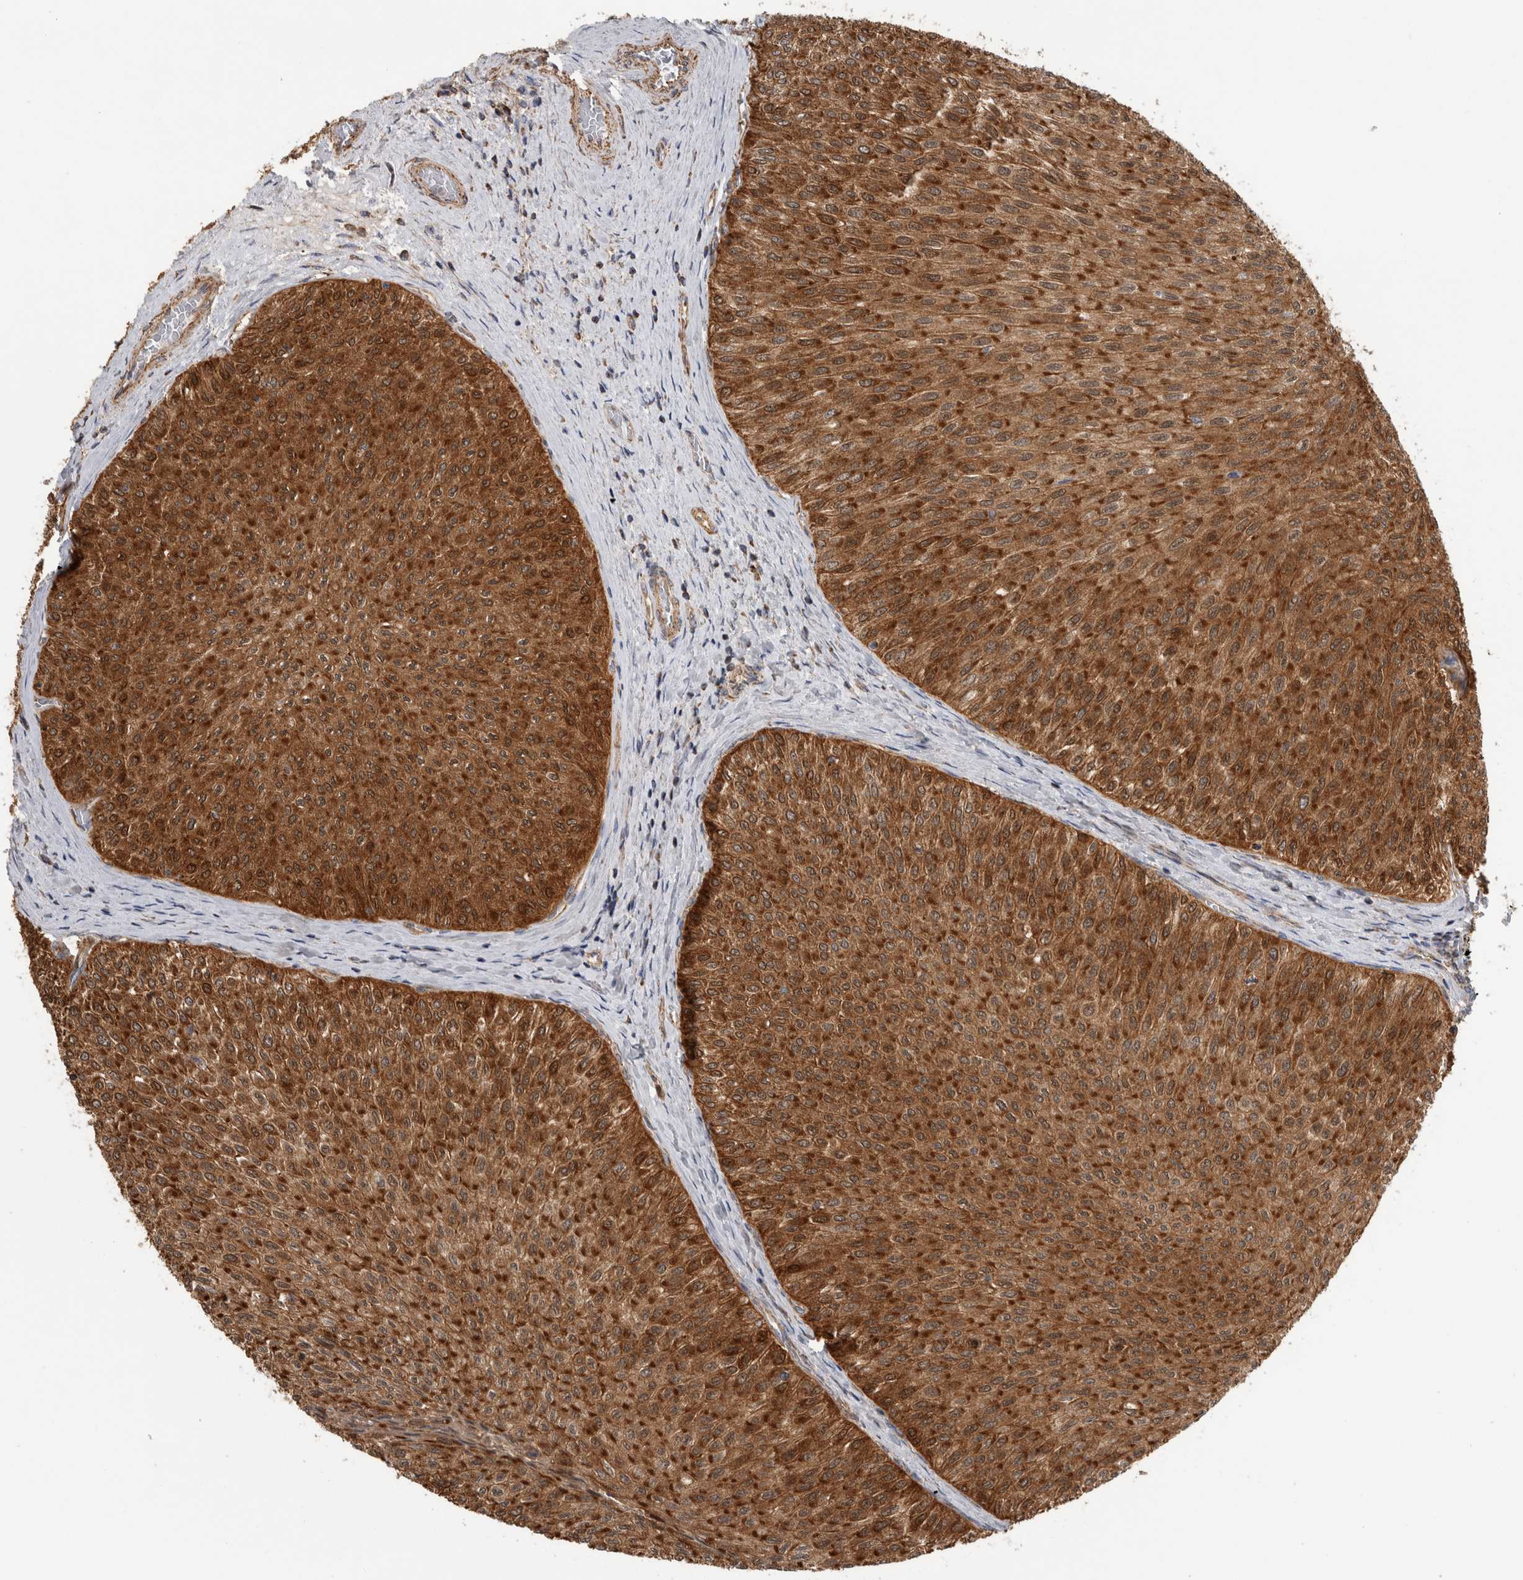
{"staining": {"intensity": "strong", "quantity": ">75%", "location": "cytoplasmic/membranous"}, "tissue": "urothelial cancer", "cell_type": "Tumor cells", "image_type": "cancer", "snomed": [{"axis": "morphology", "description": "Urothelial carcinoma, Low grade"}, {"axis": "topography", "description": "Urinary bladder"}], "caption": "Tumor cells display high levels of strong cytoplasmic/membranous positivity in approximately >75% of cells in human urothelial cancer. Ihc stains the protein in brown and the nuclei are stained blue.", "gene": "SFXN2", "patient": {"sex": "male", "age": 78}}